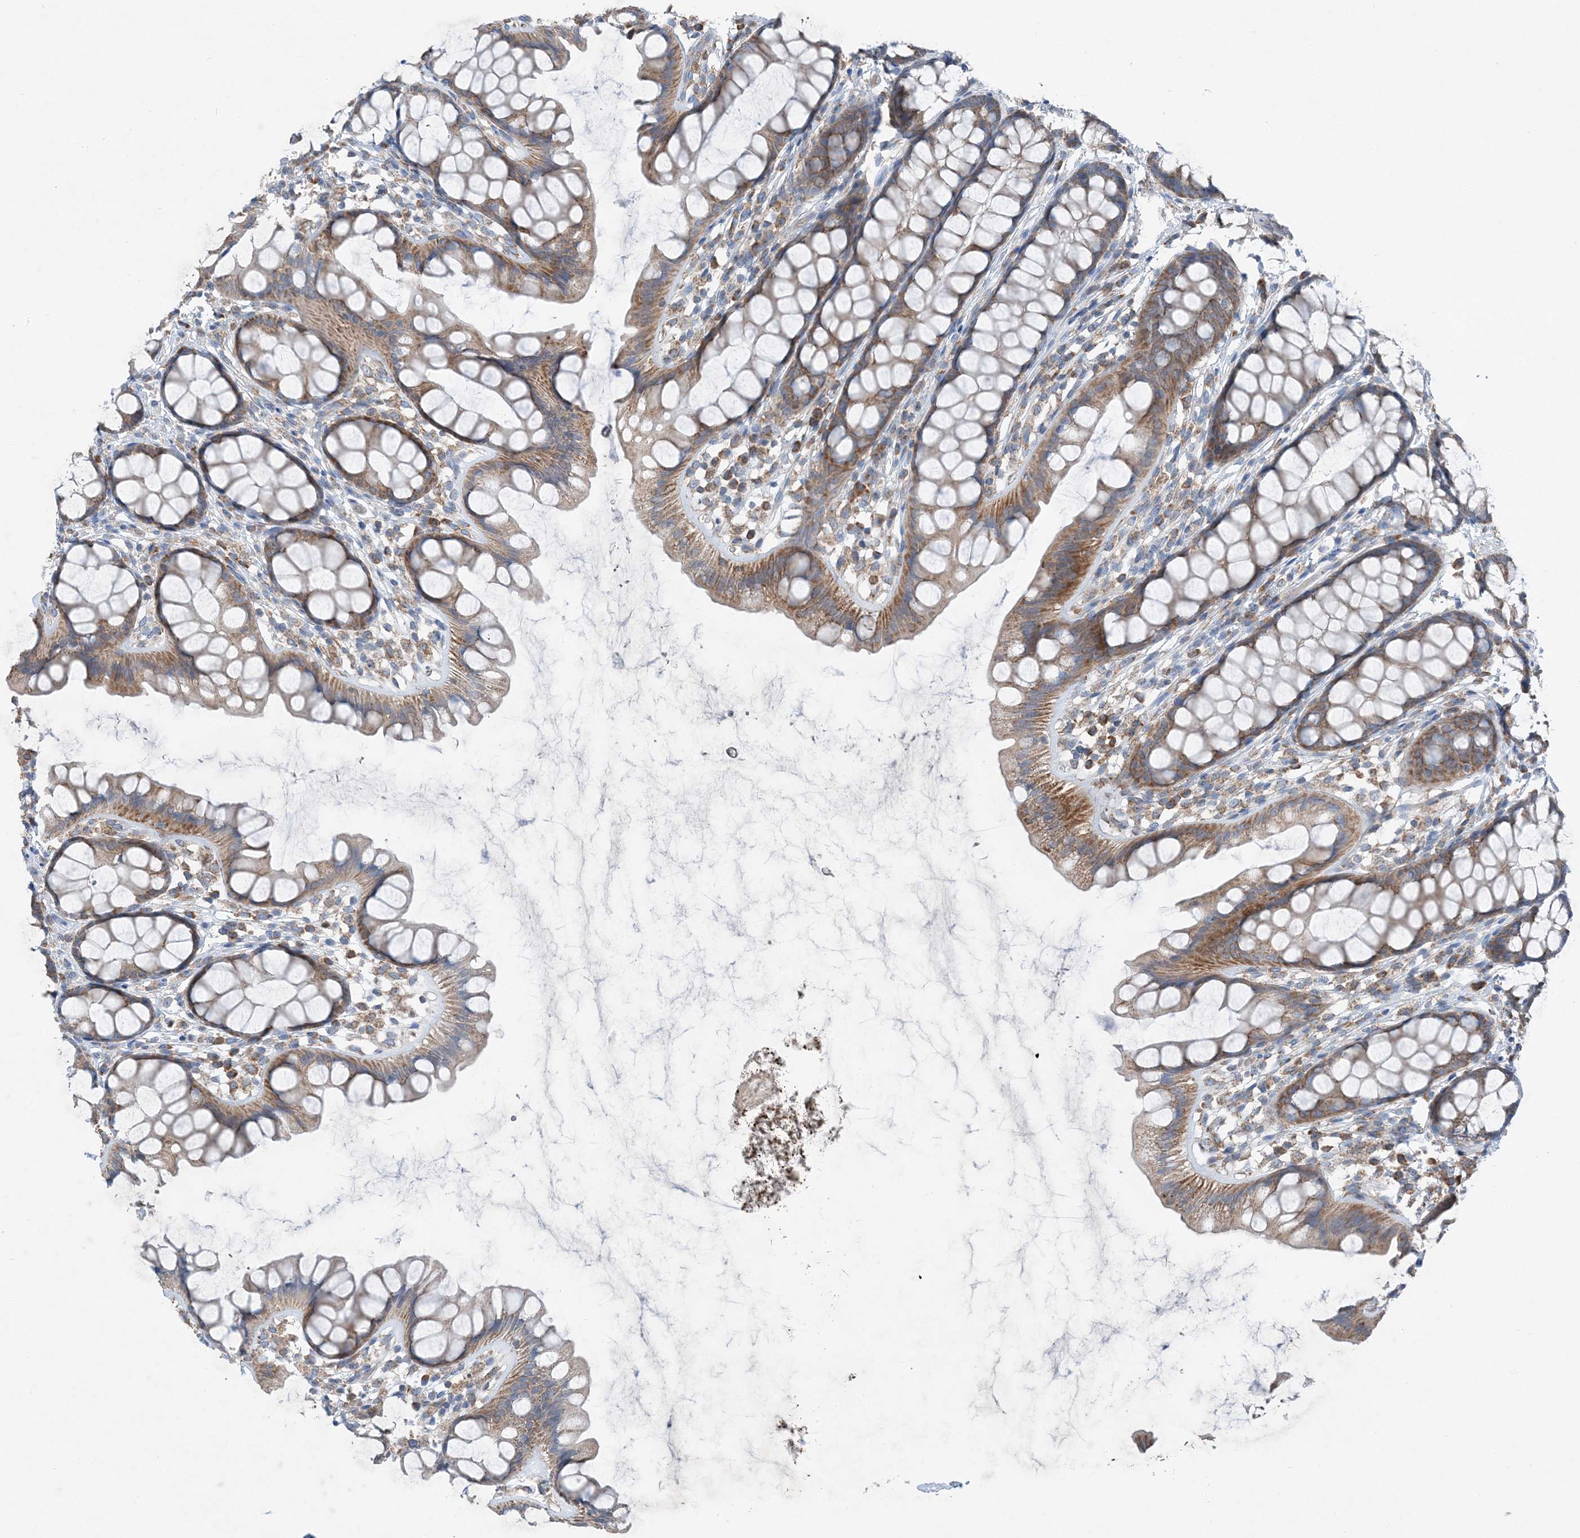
{"staining": {"intensity": "moderate", "quantity": ">75%", "location": "cytoplasmic/membranous"}, "tissue": "rectum", "cell_type": "Glandular cells", "image_type": "normal", "snomed": [{"axis": "morphology", "description": "Normal tissue, NOS"}, {"axis": "topography", "description": "Rectum"}], "caption": "A photomicrograph showing moderate cytoplasmic/membranous positivity in approximately >75% of glandular cells in benign rectum, as visualized by brown immunohistochemical staining.", "gene": "DHX30", "patient": {"sex": "female", "age": 65}}